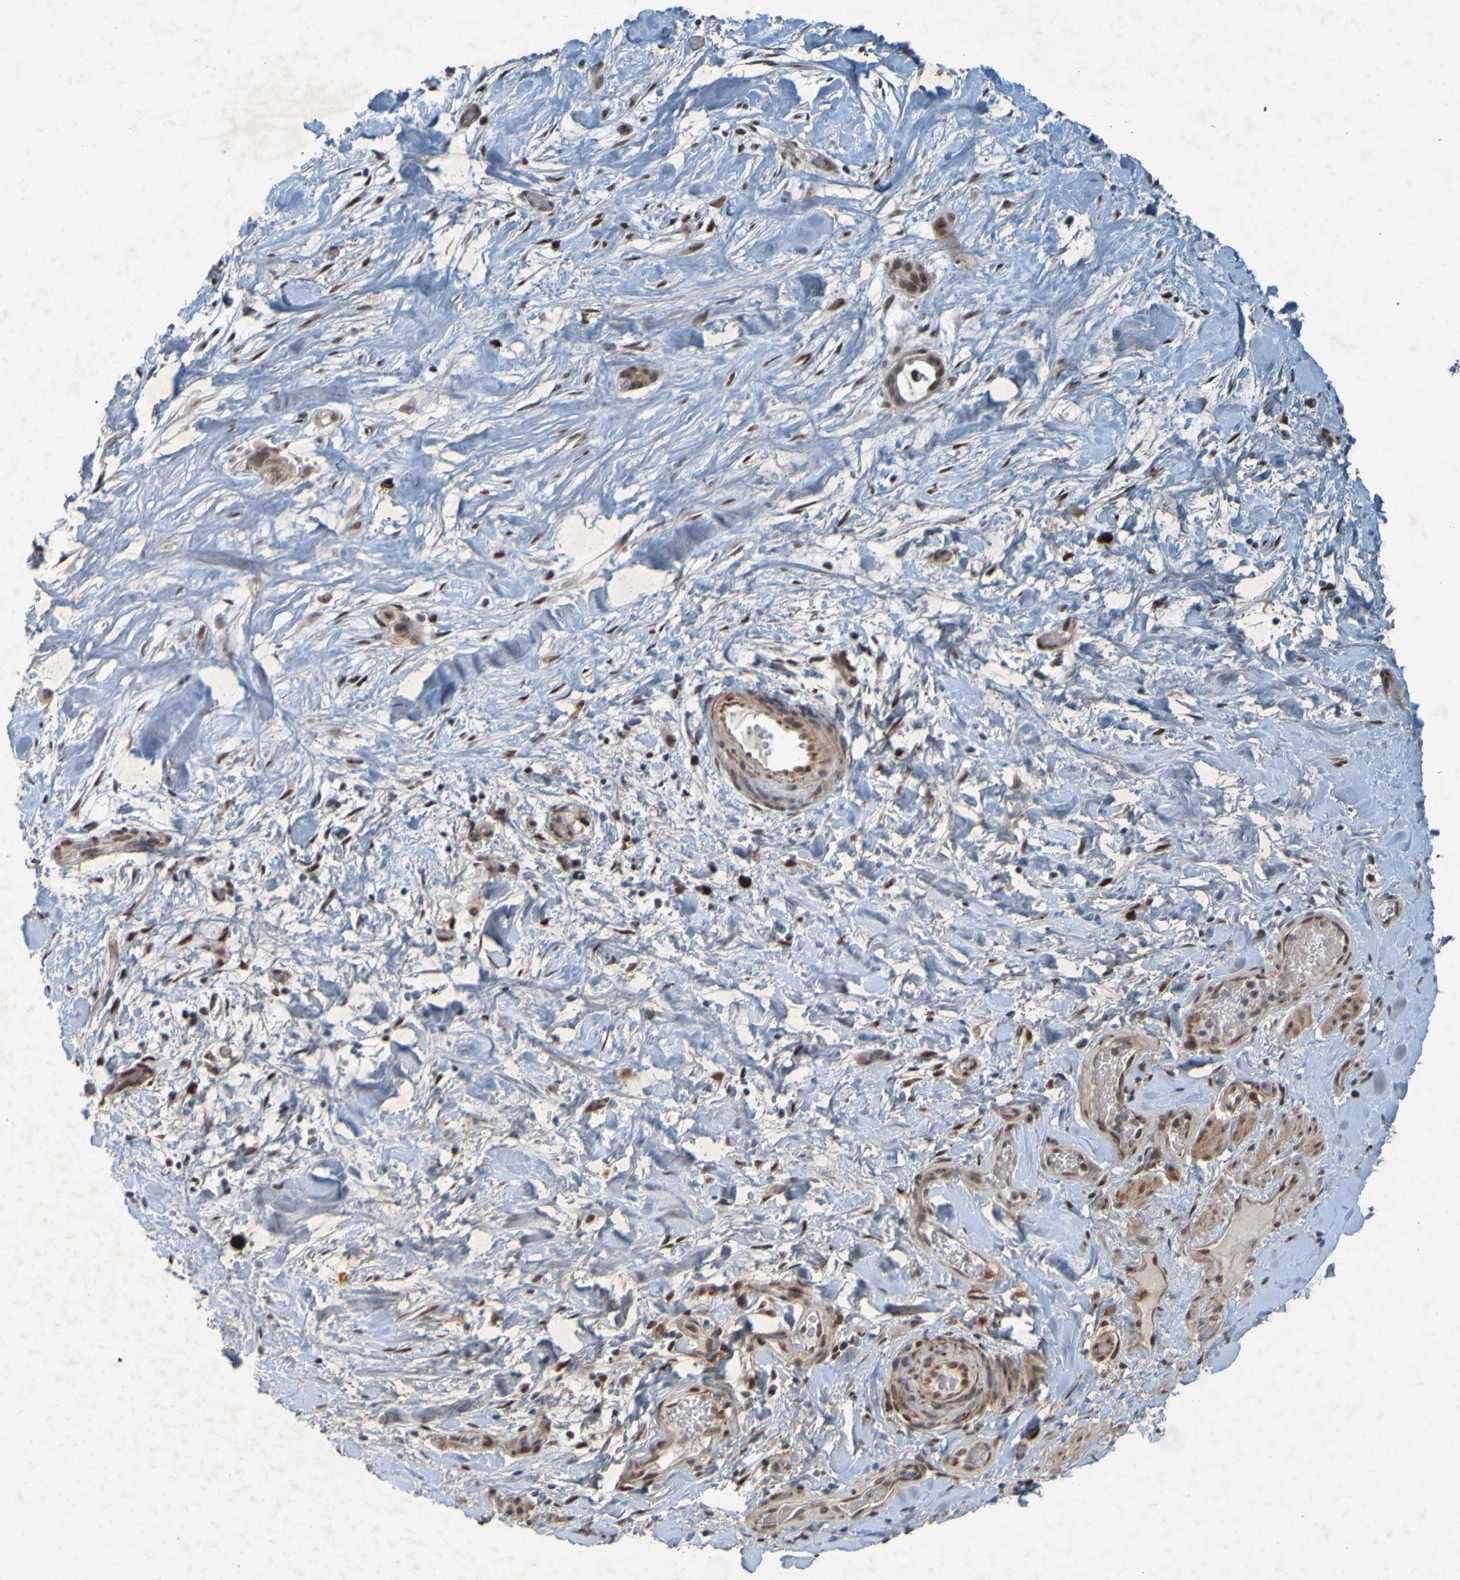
{"staining": {"intensity": "moderate", "quantity": ">75%", "location": "nuclear"}, "tissue": "liver cancer", "cell_type": "Tumor cells", "image_type": "cancer", "snomed": [{"axis": "morphology", "description": "Cholangiocarcinoma"}, {"axis": "topography", "description": "Liver"}], "caption": "Protein expression by IHC displays moderate nuclear staining in about >75% of tumor cells in liver cancer (cholangiocarcinoma).", "gene": "MCPH1", "patient": {"sex": "female", "age": 65}}